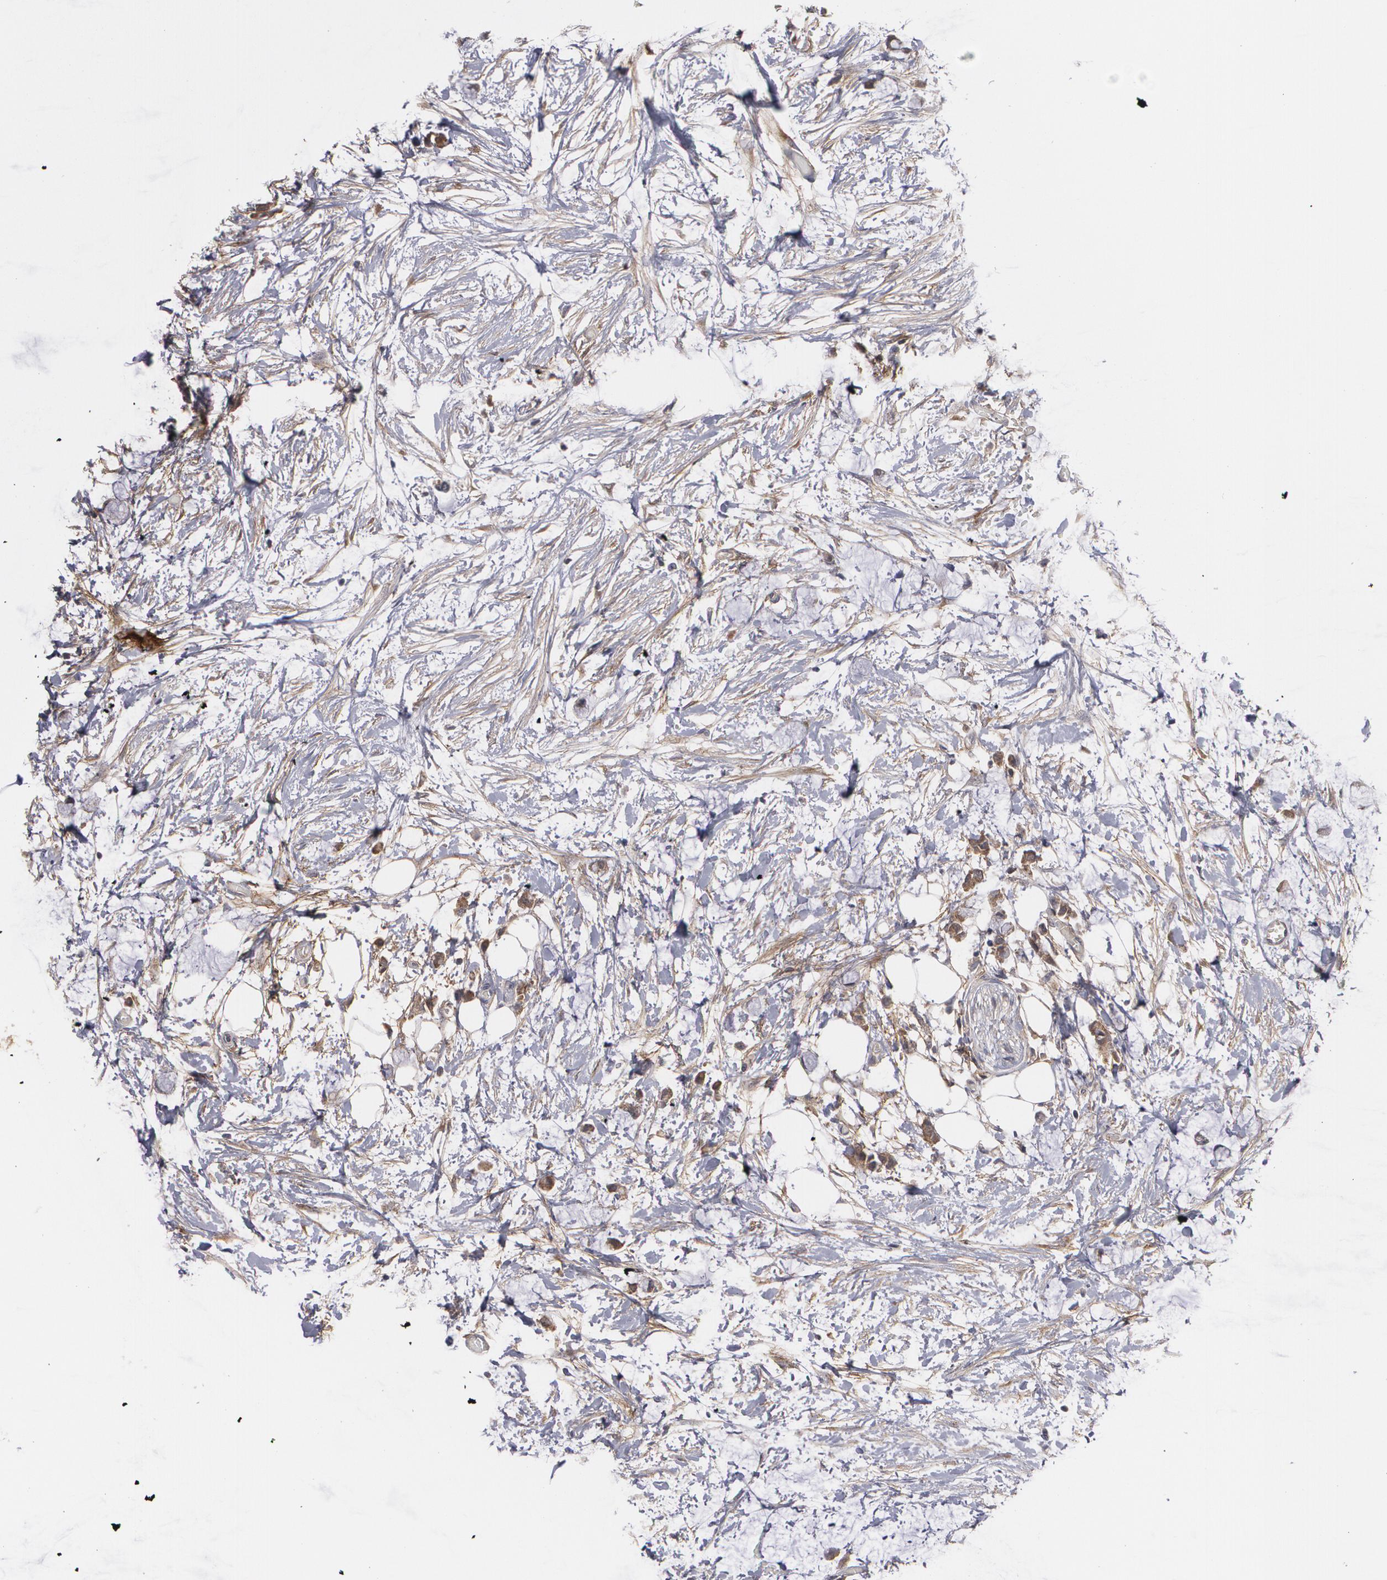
{"staining": {"intensity": "moderate", "quantity": ">75%", "location": "cytoplasmic/membranous"}, "tissue": "colorectal cancer", "cell_type": "Tumor cells", "image_type": "cancer", "snomed": [{"axis": "morphology", "description": "Normal tissue, NOS"}, {"axis": "morphology", "description": "Adenocarcinoma, NOS"}, {"axis": "topography", "description": "Colon"}, {"axis": "topography", "description": "Peripheral nerve tissue"}], "caption": "Colorectal cancer stained with a protein marker shows moderate staining in tumor cells.", "gene": "BMP6", "patient": {"sex": "male", "age": 14}}